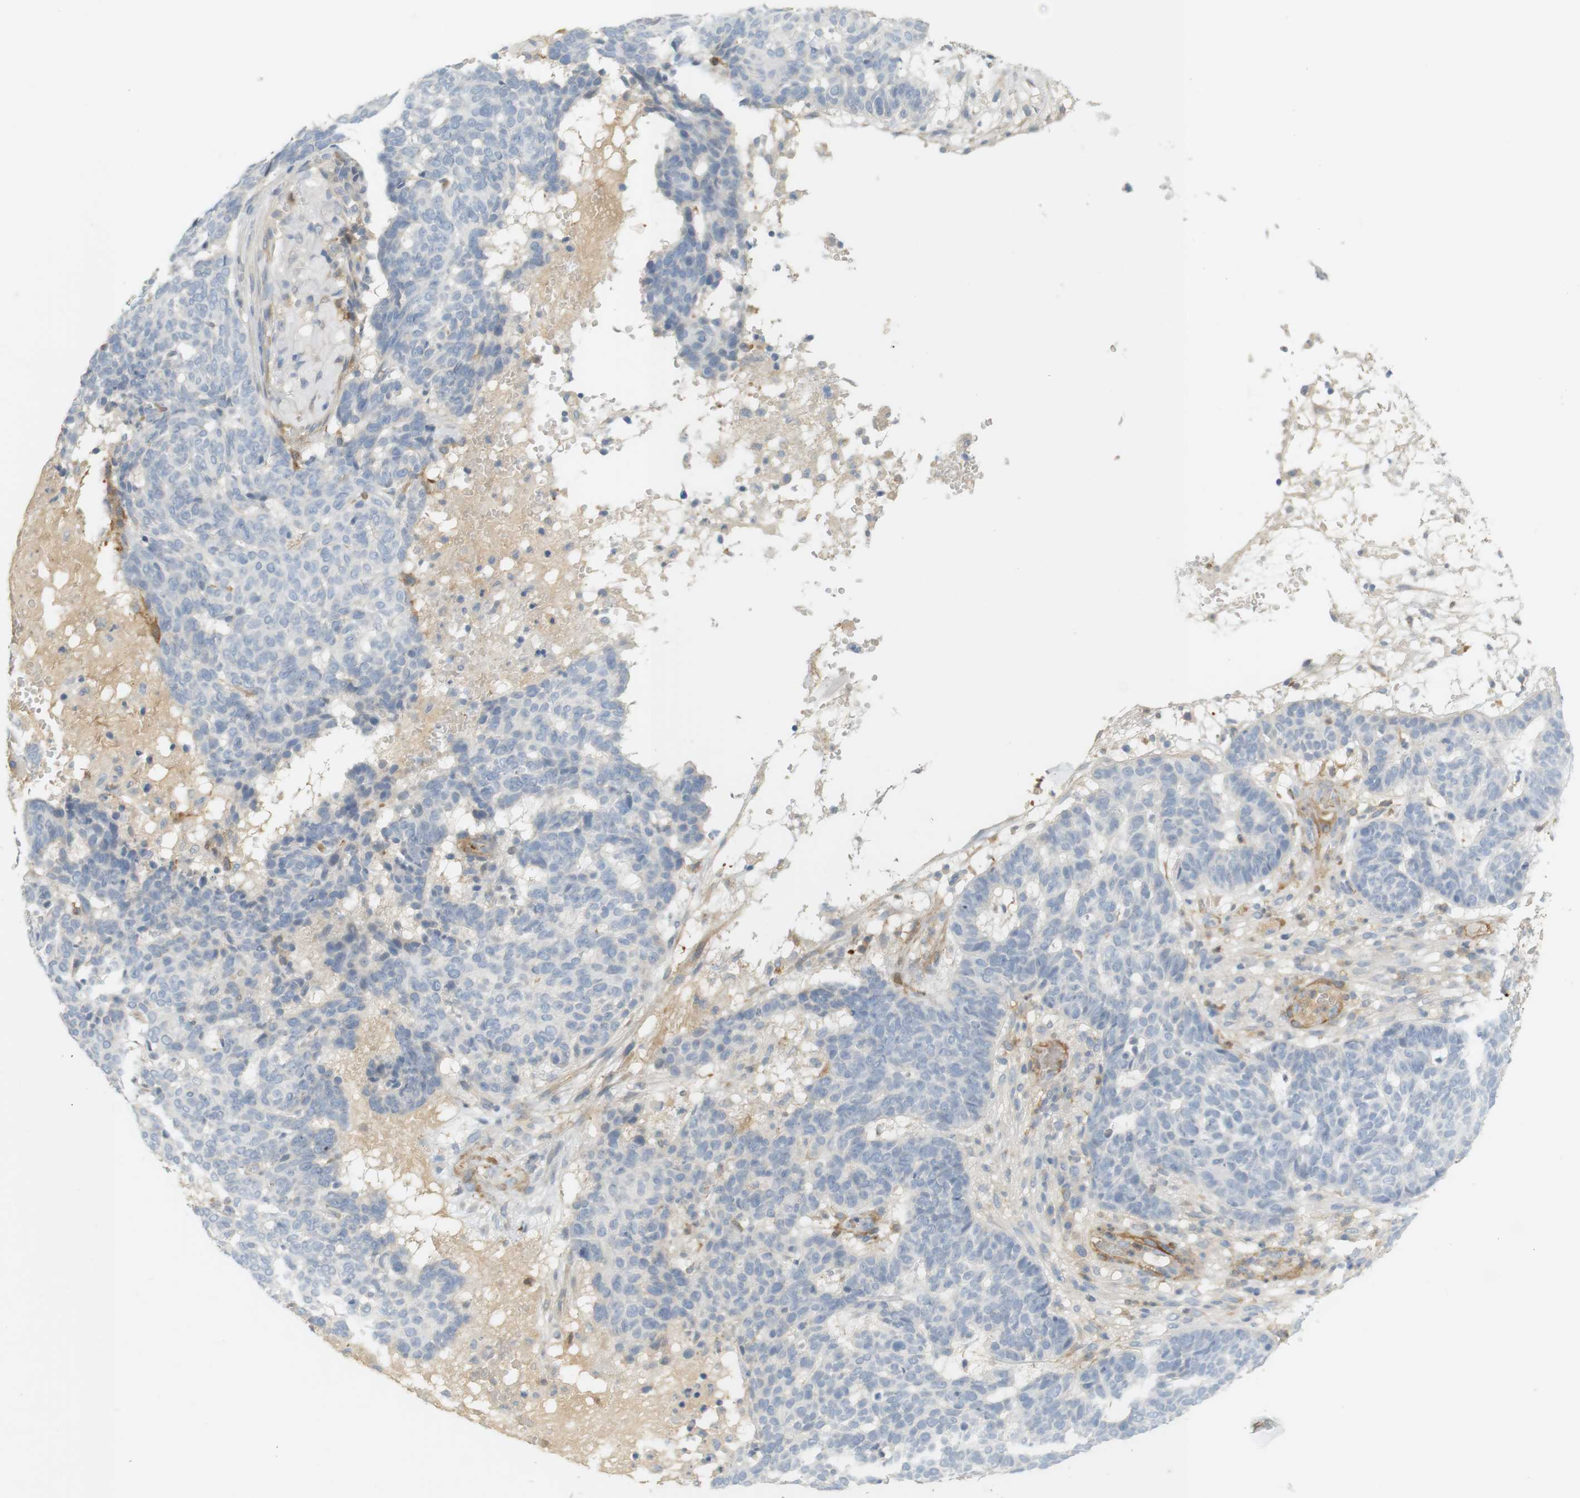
{"staining": {"intensity": "negative", "quantity": "none", "location": "none"}, "tissue": "skin cancer", "cell_type": "Tumor cells", "image_type": "cancer", "snomed": [{"axis": "morphology", "description": "Basal cell carcinoma"}, {"axis": "topography", "description": "Skin"}], "caption": "IHC photomicrograph of skin basal cell carcinoma stained for a protein (brown), which reveals no expression in tumor cells. (Stains: DAB (3,3'-diaminobenzidine) IHC with hematoxylin counter stain, Microscopy: brightfield microscopy at high magnification).", "gene": "PDE3A", "patient": {"sex": "male", "age": 85}}